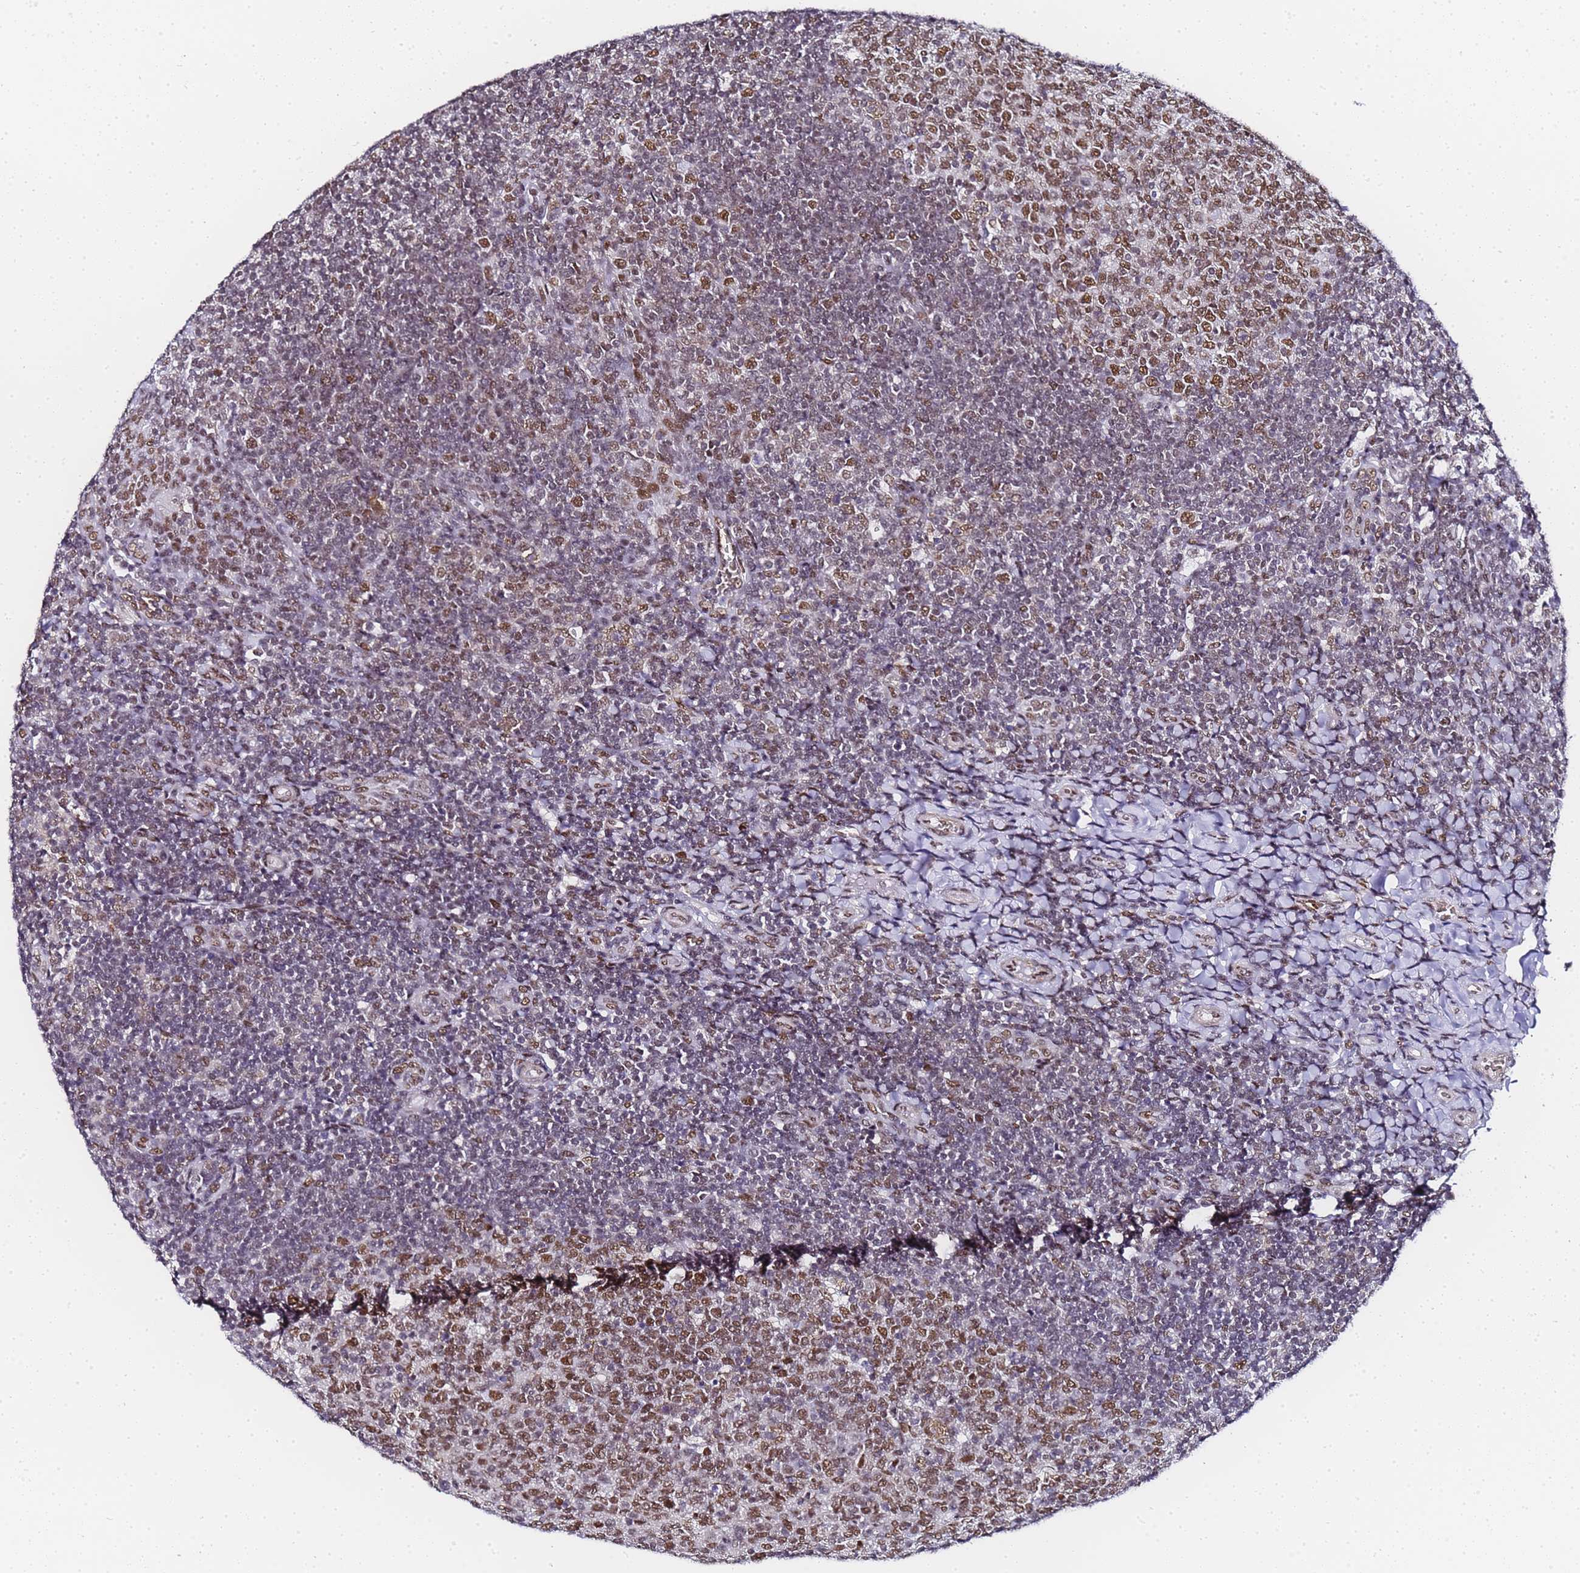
{"staining": {"intensity": "moderate", "quantity": ">75%", "location": "nuclear"}, "tissue": "tonsil", "cell_type": "Germinal center cells", "image_type": "normal", "snomed": [{"axis": "morphology", "description": "Normal tissue, NOS"}, {"axis": "topography", "description": "Tonsil"}], "caption": "Tonsil stained with DAB IHC shows medium levels of moderate nuclear positivity in about >75% of germinal center cells.", "gene": "POLR1A", "patient": {"sex": "female", "age": 10}}